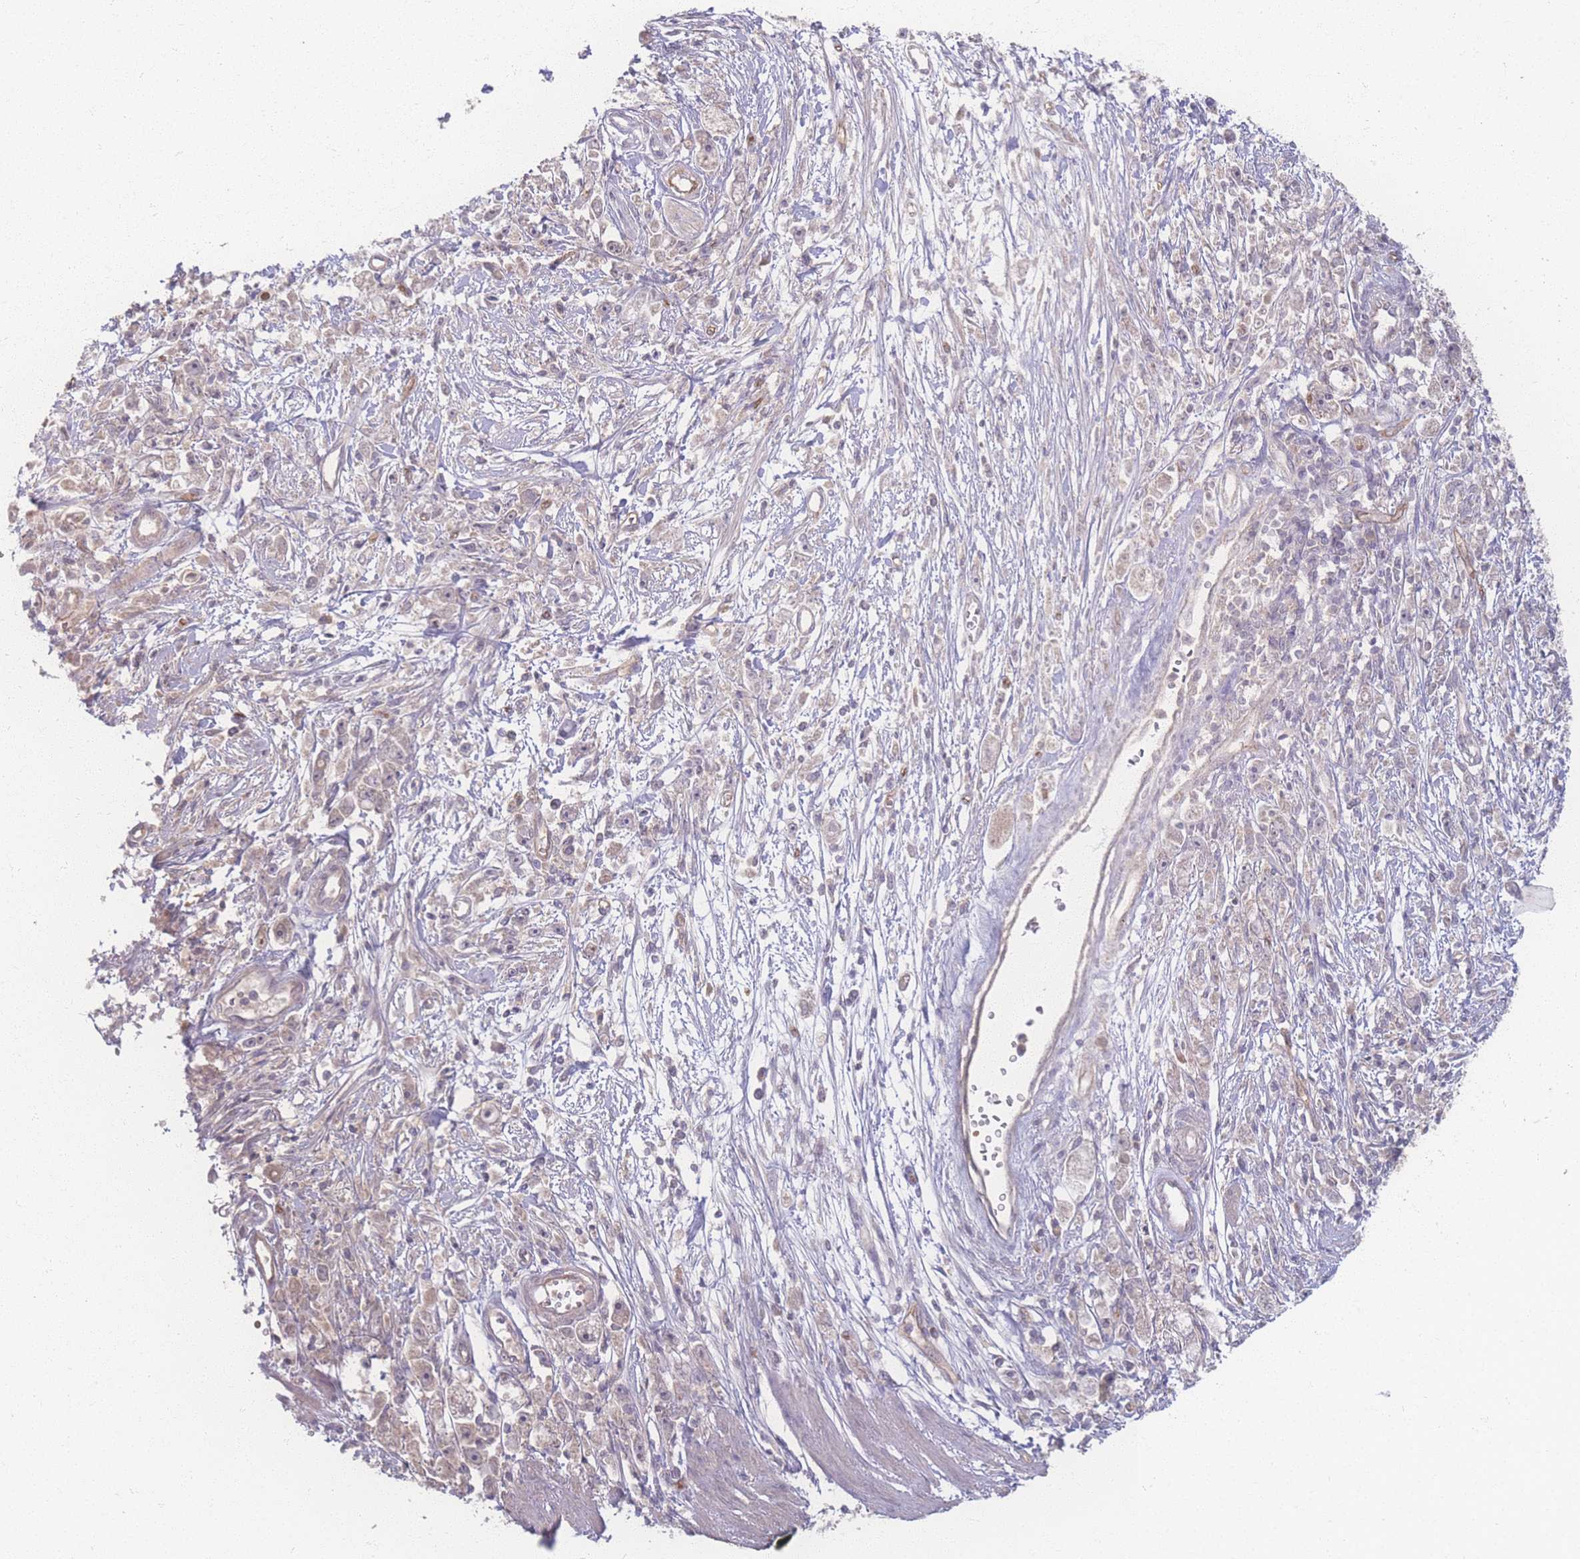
{"staining": {"intensity": "negative", "quantity": "none", "location": "none"}, "tissue": "stomach cancer", "cell_type": "Tumor cells", "image_type": "cancer", "snomed": [{"axis": "morphology", "description": "Adenocarcinoma, NOS"}, {"axis": "topography", "description": "Stomach"}], "caption": "Human adenocarcinoma (stomach) stained for a protein using immunohistochemistry (IHC) reveals no positivity in tumor cells.", "gene": "INSR", "patient": {"sex": "female", "age": 59}}